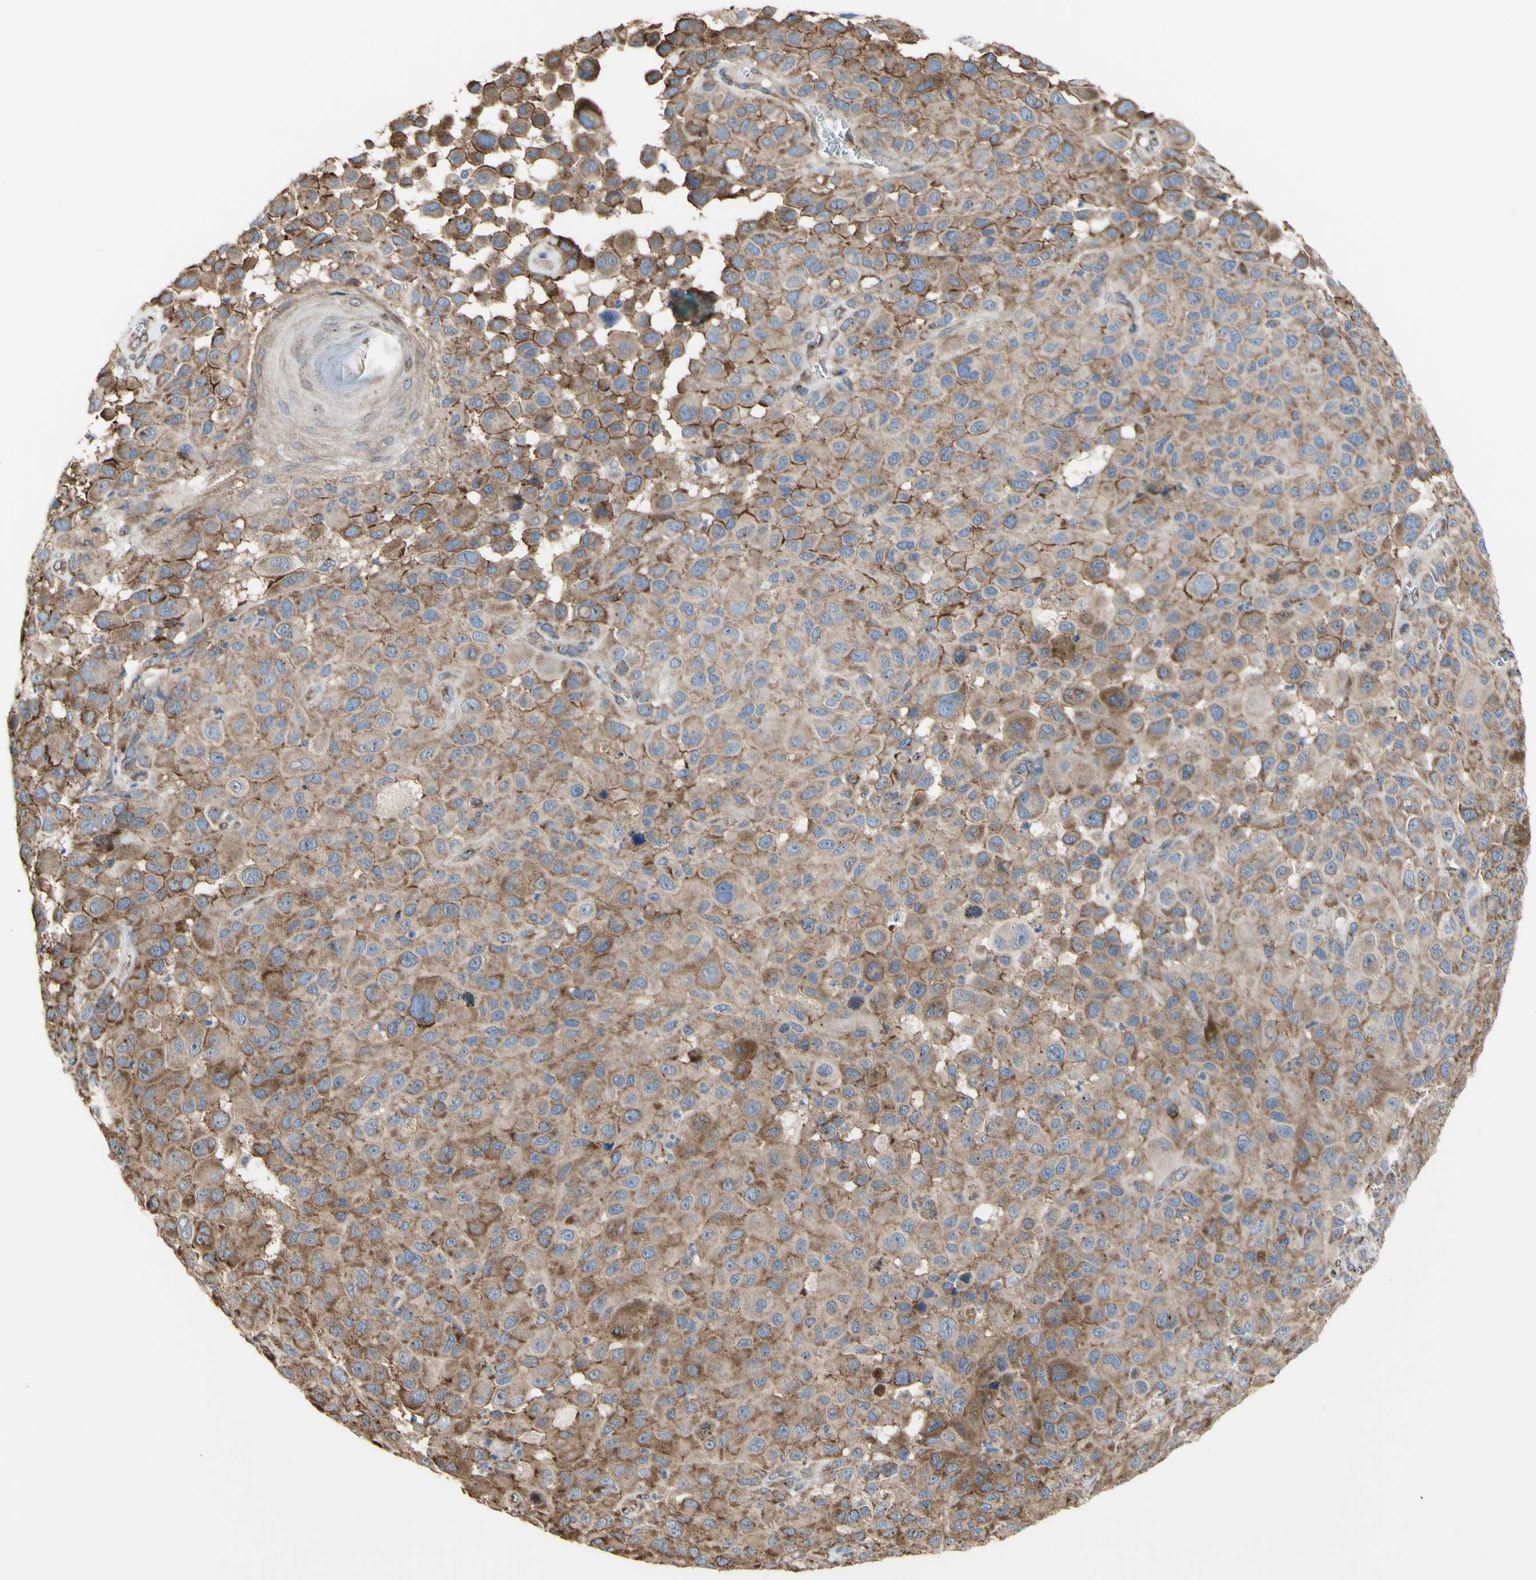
{"staining": {"intensity": "moderate", "quantity": "25%-75%", "location": "cytoplasmic/membranous"}, "tissue": "melanoma", "cell_type": "Tumor cells", "image_type": "cancer", "snomed": [{"axis": "morphology", "description": "Malignant melanoma, NOS"}, {"axis": "topography", "description": "Skin"}], "caption": "This is a photomicrograph of IHC staining of melanoma, which shows moderate expression in the cytoplasmic/membranous of tumor cells.", "gene": "LRIG3", "patient": {"sex": "male", "age": 96}}